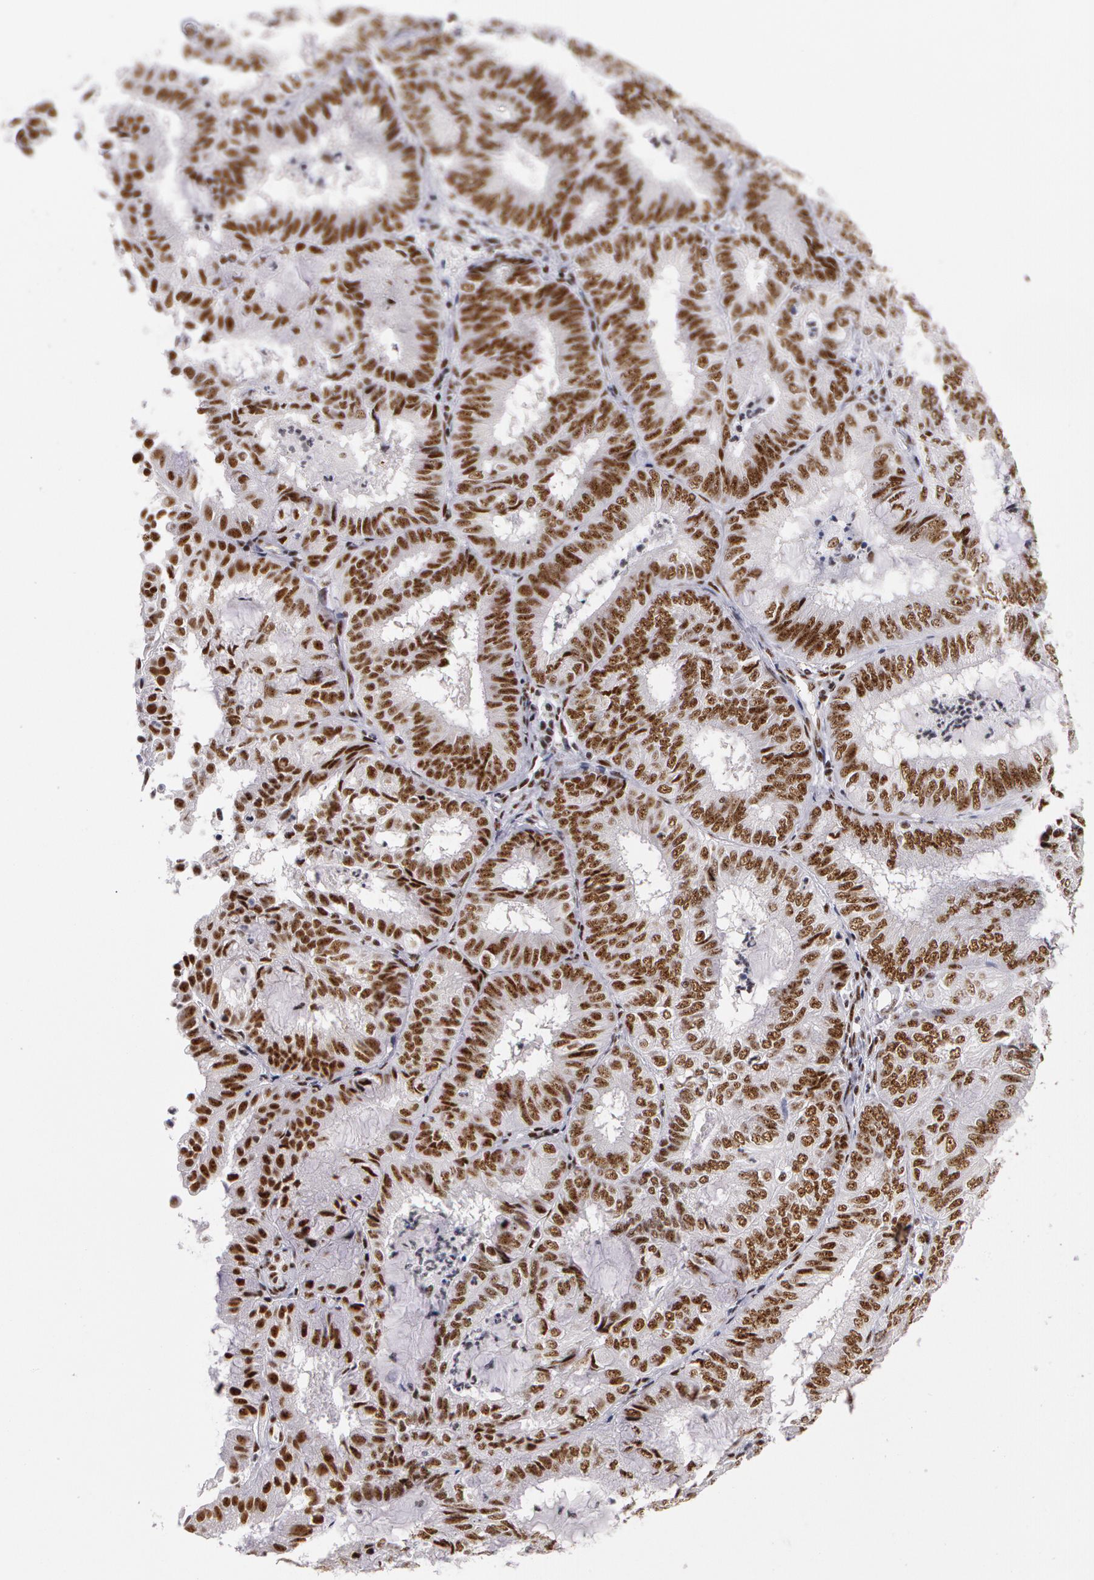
{"staining": {"intensity": "strong", "quantity": ">75%", "location": "nuclear"}, "tissue": "endometrial cancer", "cell_type": "Tumor cells", "image_type": "cancer", "snomed": [{"axis": "morphology", "description": "Adenocarcinoma, NOS"}, {"axis": "topography", "description": "Endometrium"}], "caption": "Strong nuclear expression for a protein is seen in approximately >75% of tumor cells of adenocarcinoma (endometrial) using immunohistochemistry.", "gene": "PNN", "patient": {"sex": "female", "age": 59}}